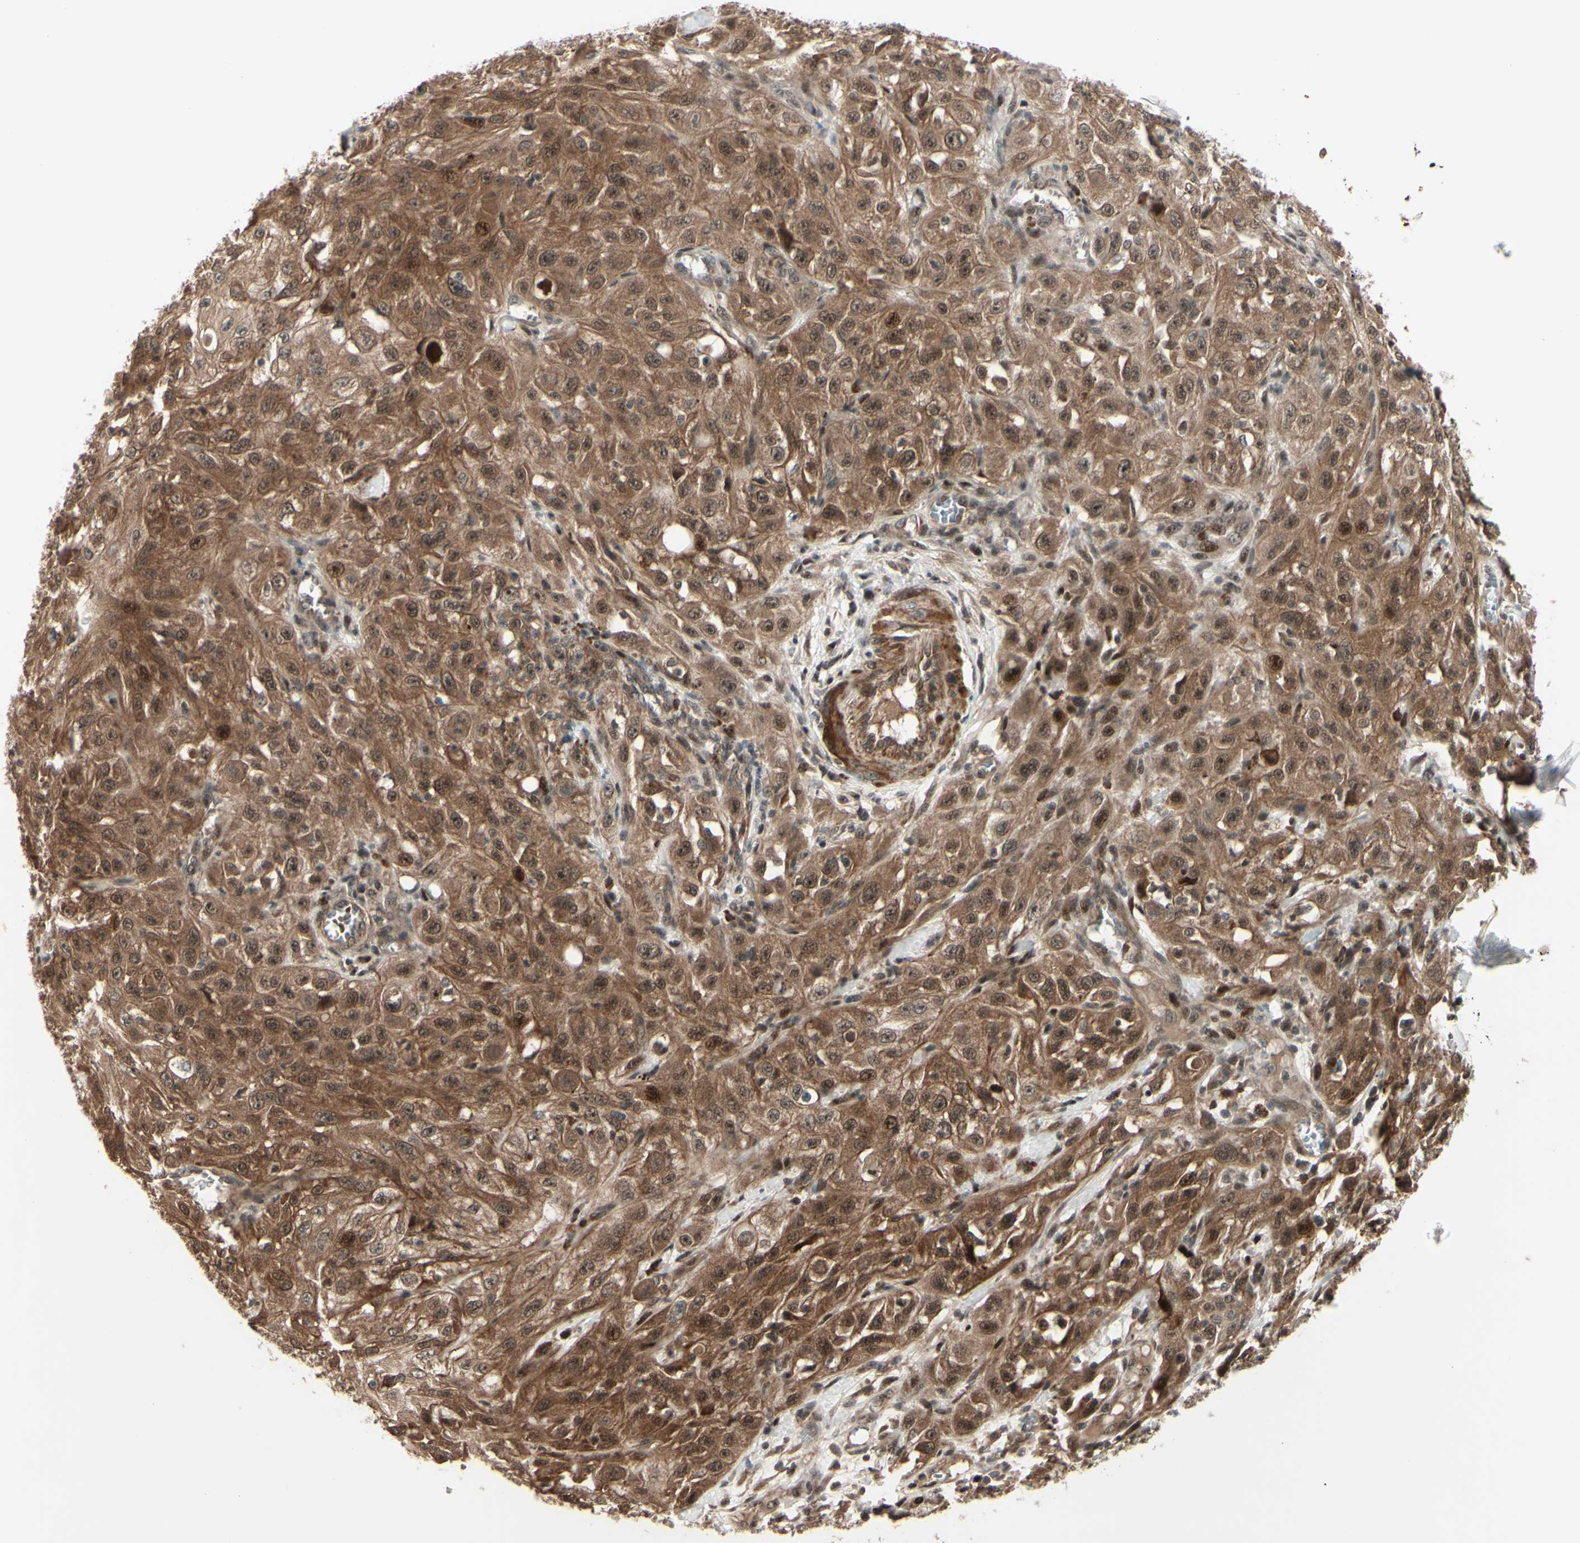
{"staining": {"intensity": "moderate", "quantity": ">75%", "location": "cytoplasmic/membranous,nuclear"}, "tissue": "skin cancer", "cell_type": "Tumor cells", "image_type": "cancer", "snomed": [{"axis": "morphology", "description": "Squamous cell carcinoma, NOS"}, {"axis": "morphology", "description": "Squamous cell carcinoma, metastatic, NOS"}, {"axis": "topography", "description": "Skin"}, {"axis": "topography", "description": "Lymph node"}], "caption": "IHC micrograph of neoplastic tissue: human metastatic squamous cell carcinoma (skin) stained using immunohistochemistry (IHC) exhibits medium levels of moderate protein expression localized specifically in the cytoplasmic/membranous and nuclear of tumor cells, appearing as a cytoplasmic/membranous and nuclear brown color.", "gene": "MLF2", "patient": {"sex": "male", "age": 75}}